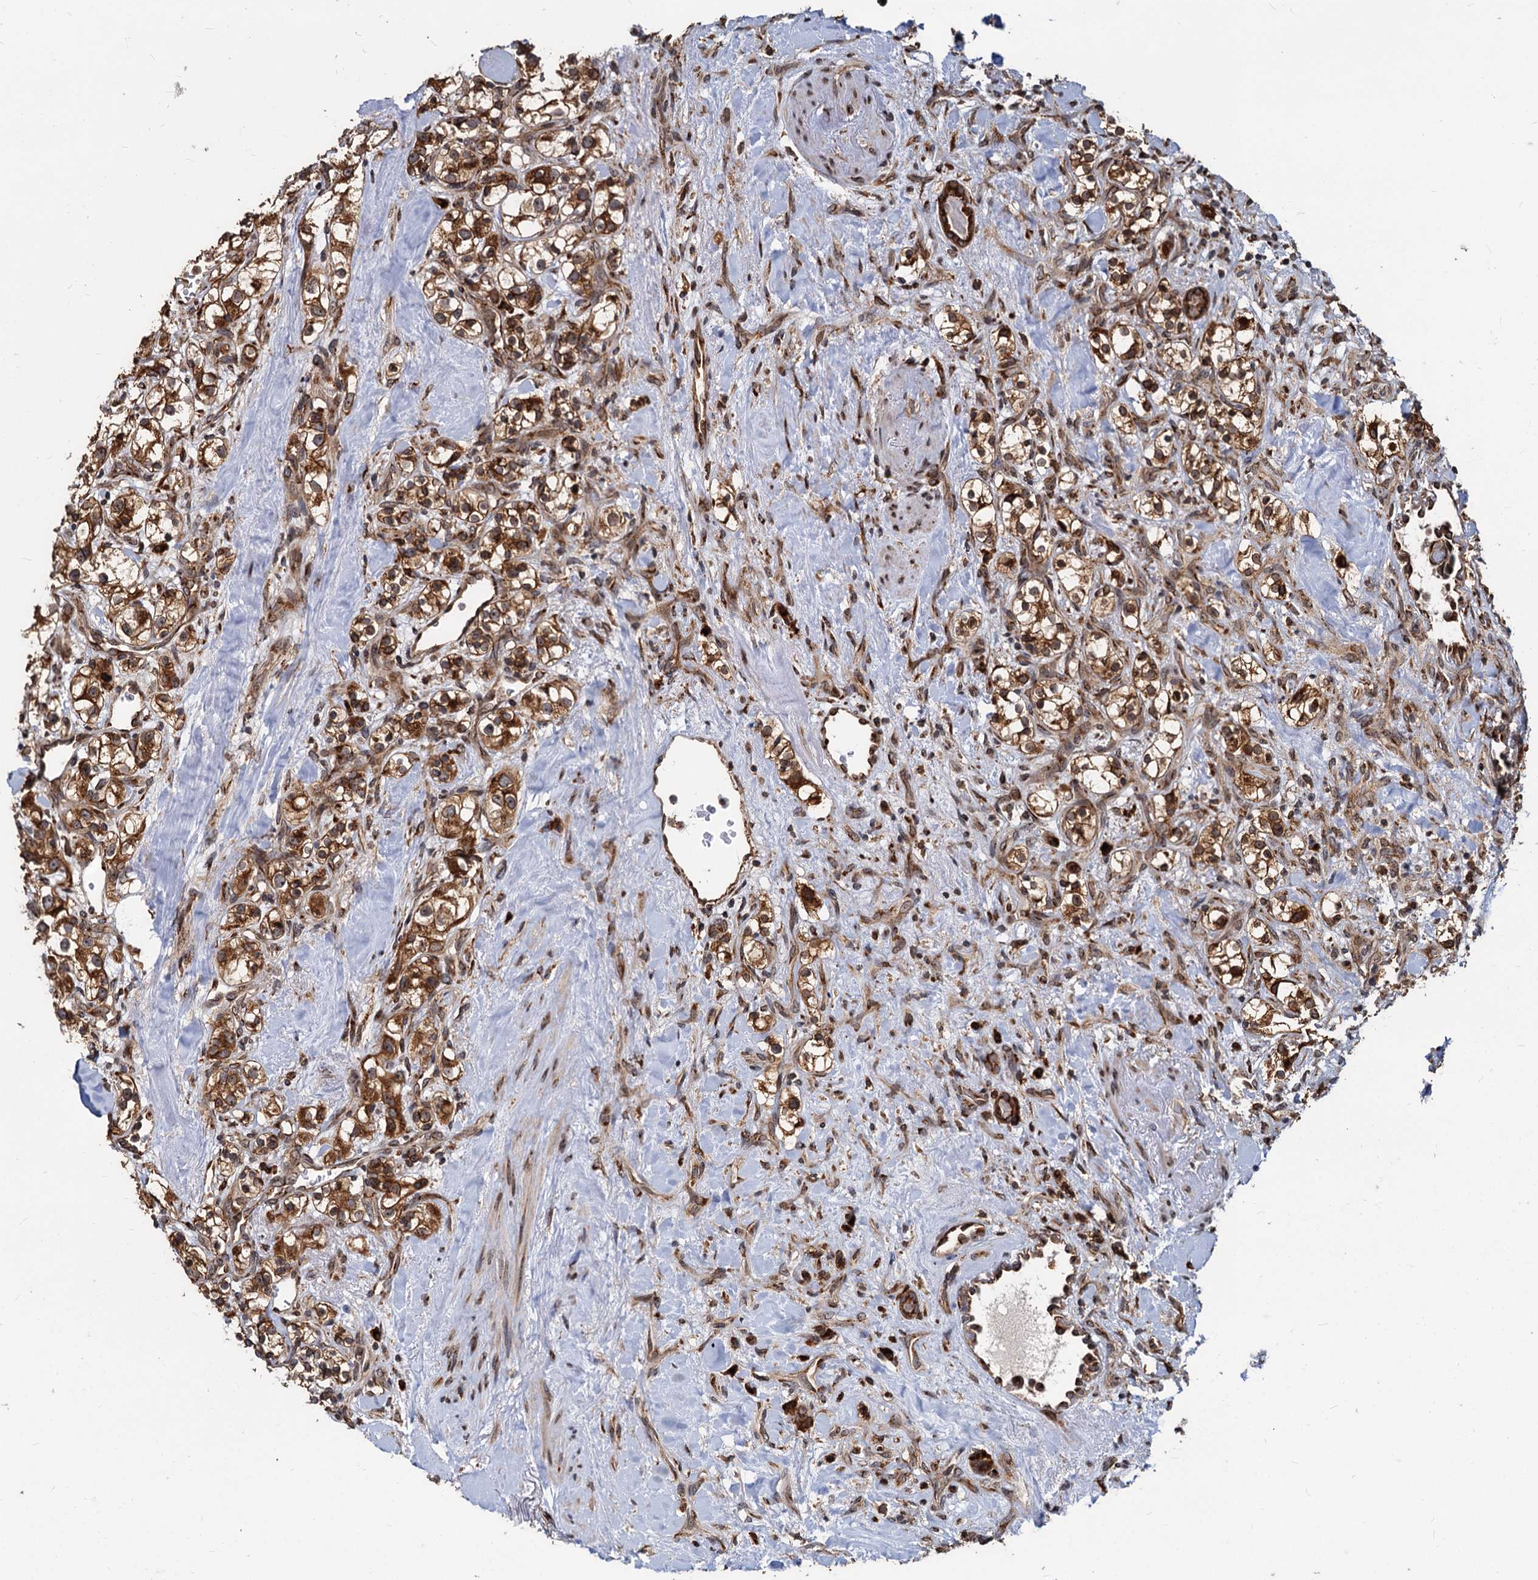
{"staining": {"intensity": "strong", "quantity": ">75%", "location": "cytoplasmic/membranous"}, "tissue": "renal cancer", "cell_type": "Tumor cells", "image_type": "cancer", "snomed": [{"axis": "morphology", "description": "Adenocarcinoma, NOS"}, {"axis": "topography", "description": "Kidney"}], "caption": "Immunohistochemistry (DAB) staining of human renal adenocarcinoma shows strong cytoplasmic/membranous protein expression in about >75% of tumor cells. The staining was performed using DAB to visualize the protein expression in brown, while the nuclei were stained in blue with hematoxylin (Magnification: 20x).", "gene": "SAAL1", "patient": {"sex": "male", "age": 77}}